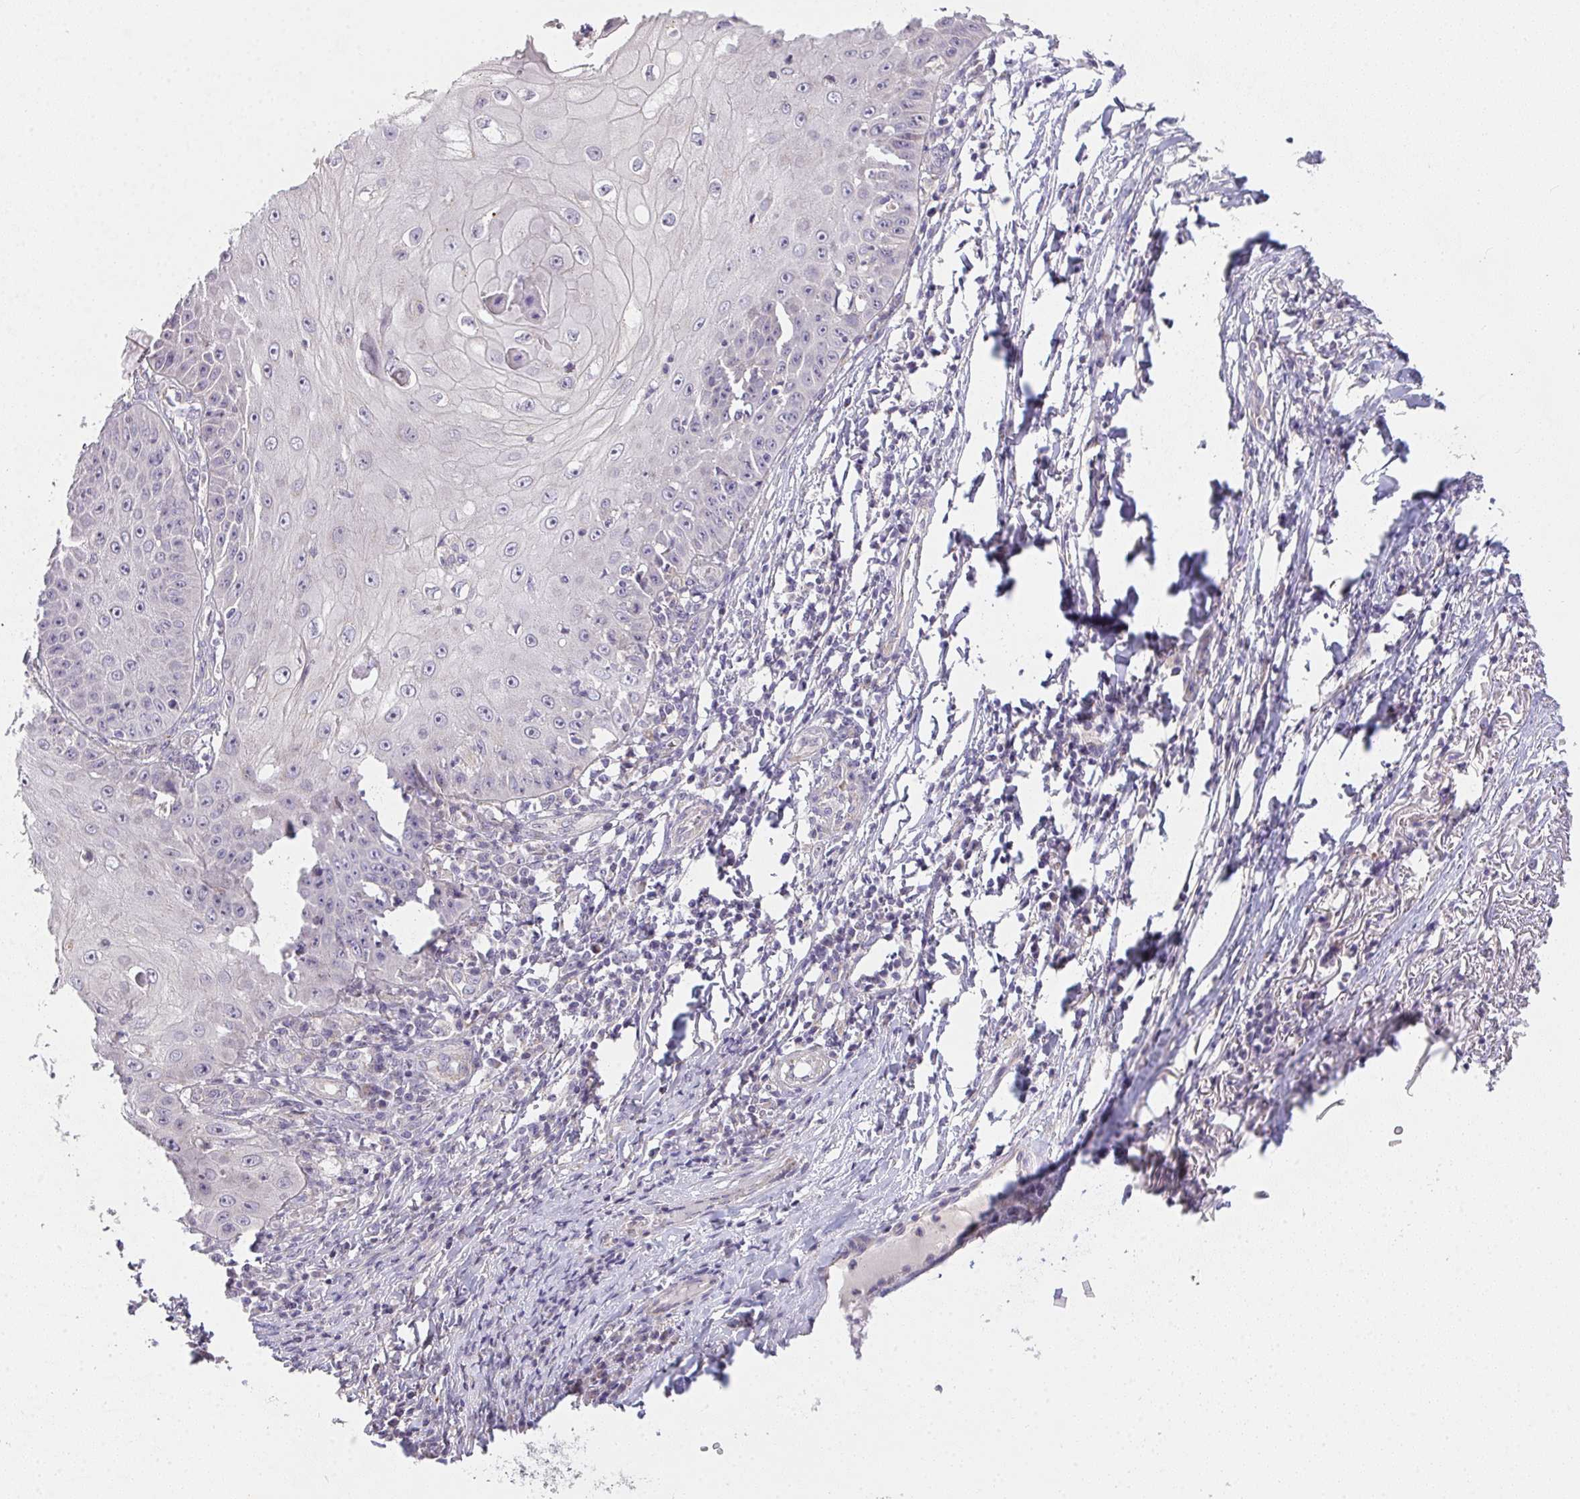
{"staining": {"intensity": "negative", "quantity": "none", "location": "none"}, "tissue": "skin cancer", "cell_type": "Tumor cells", "image_type": "cancer", "snomed": [{"axis": "morphology", "description": "Squamous cell carcinoma, NOS"}, {"axis": "topography", "description": "Skin"}], "caption": "A micrograph of human skin cancer is negative for staining in tumor cells. Nuclei are stained in blue.", "gene": "TMEM219", "patient": {"sex": "male", "age": 70}}